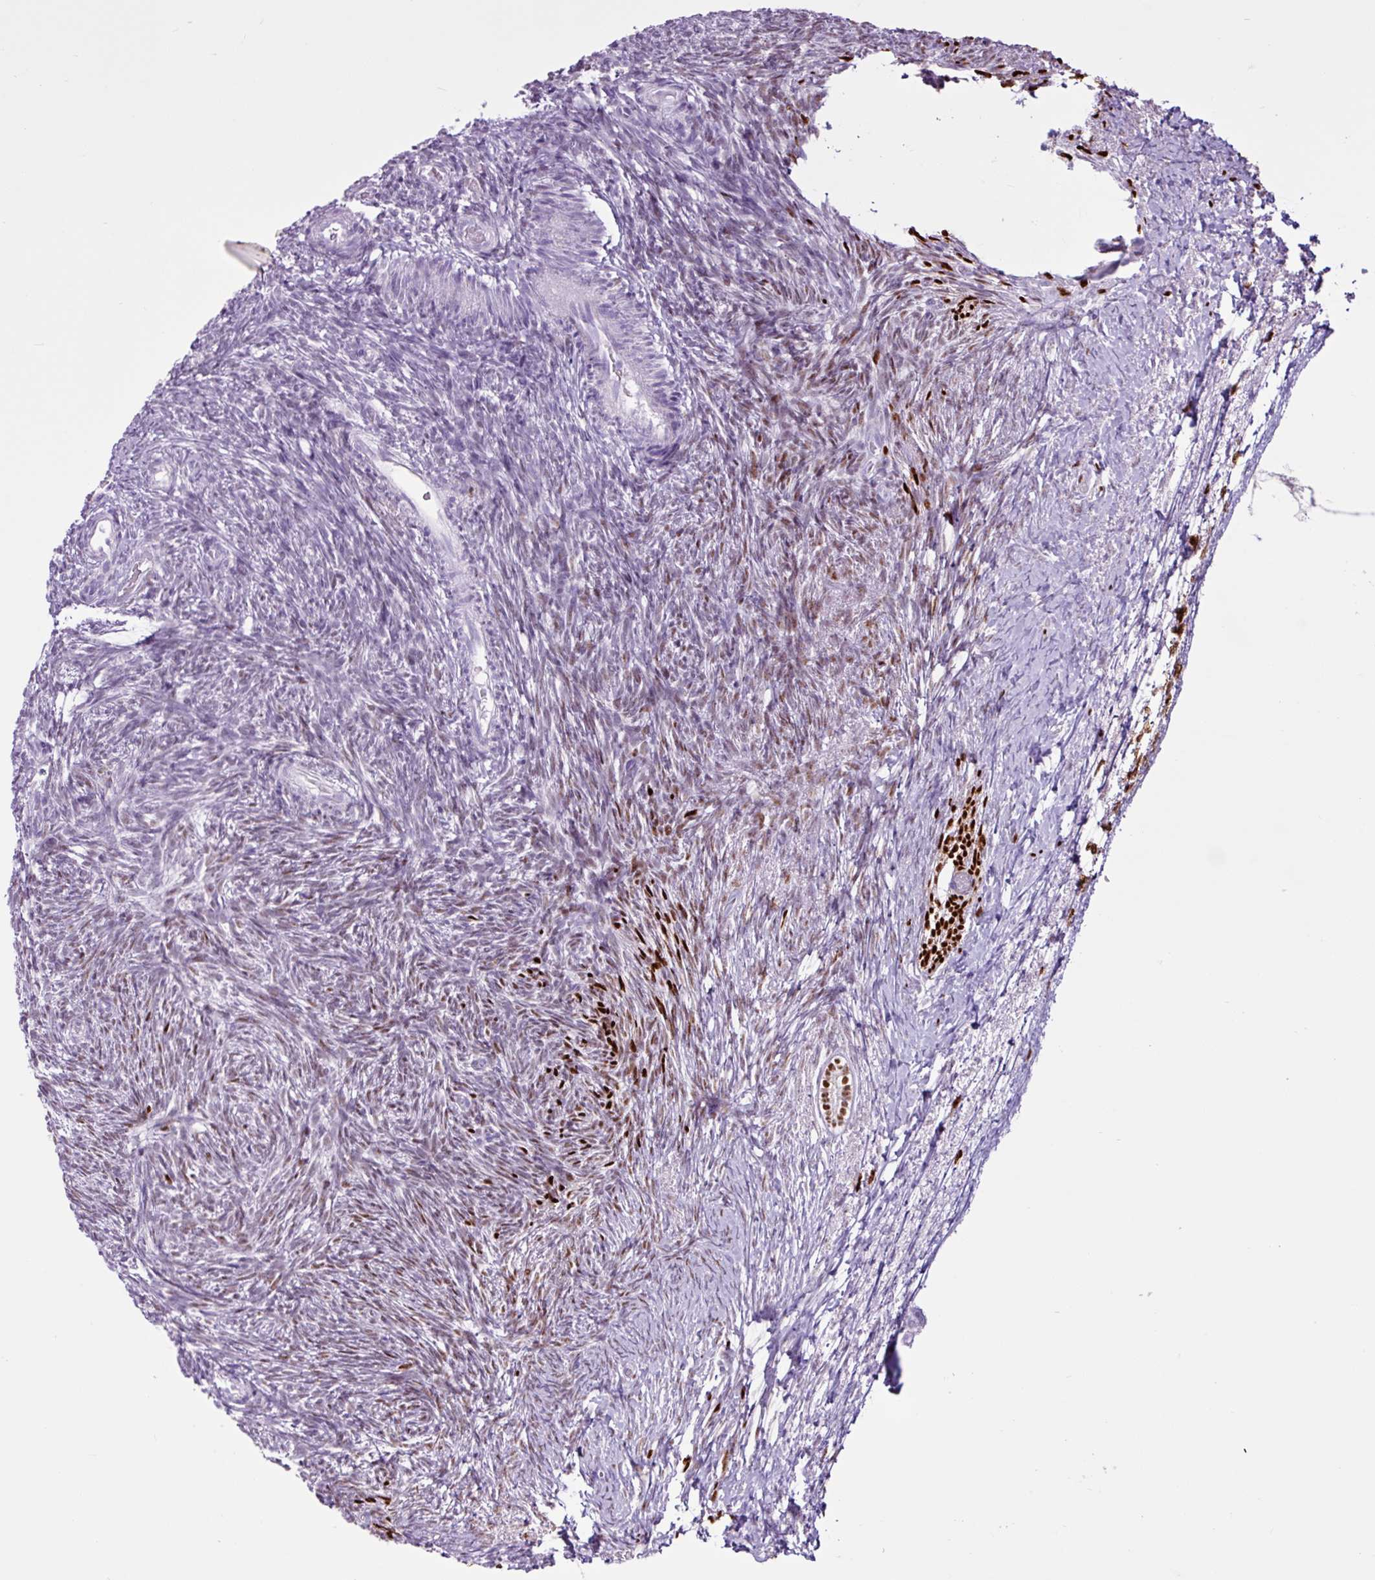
{"staining": {"intensity": "negative", "quantity": "none", "location": "none"}, "tissue": "ovary", "cell_type": "Follicle cells", "image_type": "normal", "snomed": [{"axis": "morphology", "description": "Normal tissue, NOS"}, {"axis": "topography", "description": "Ovary"}], "caption": "DAB immunohistochemical staining of normal ovary displays no significant expression in follicle cells.", "gene": "PGR", "patient": {"sex": "female", "age": 39}}